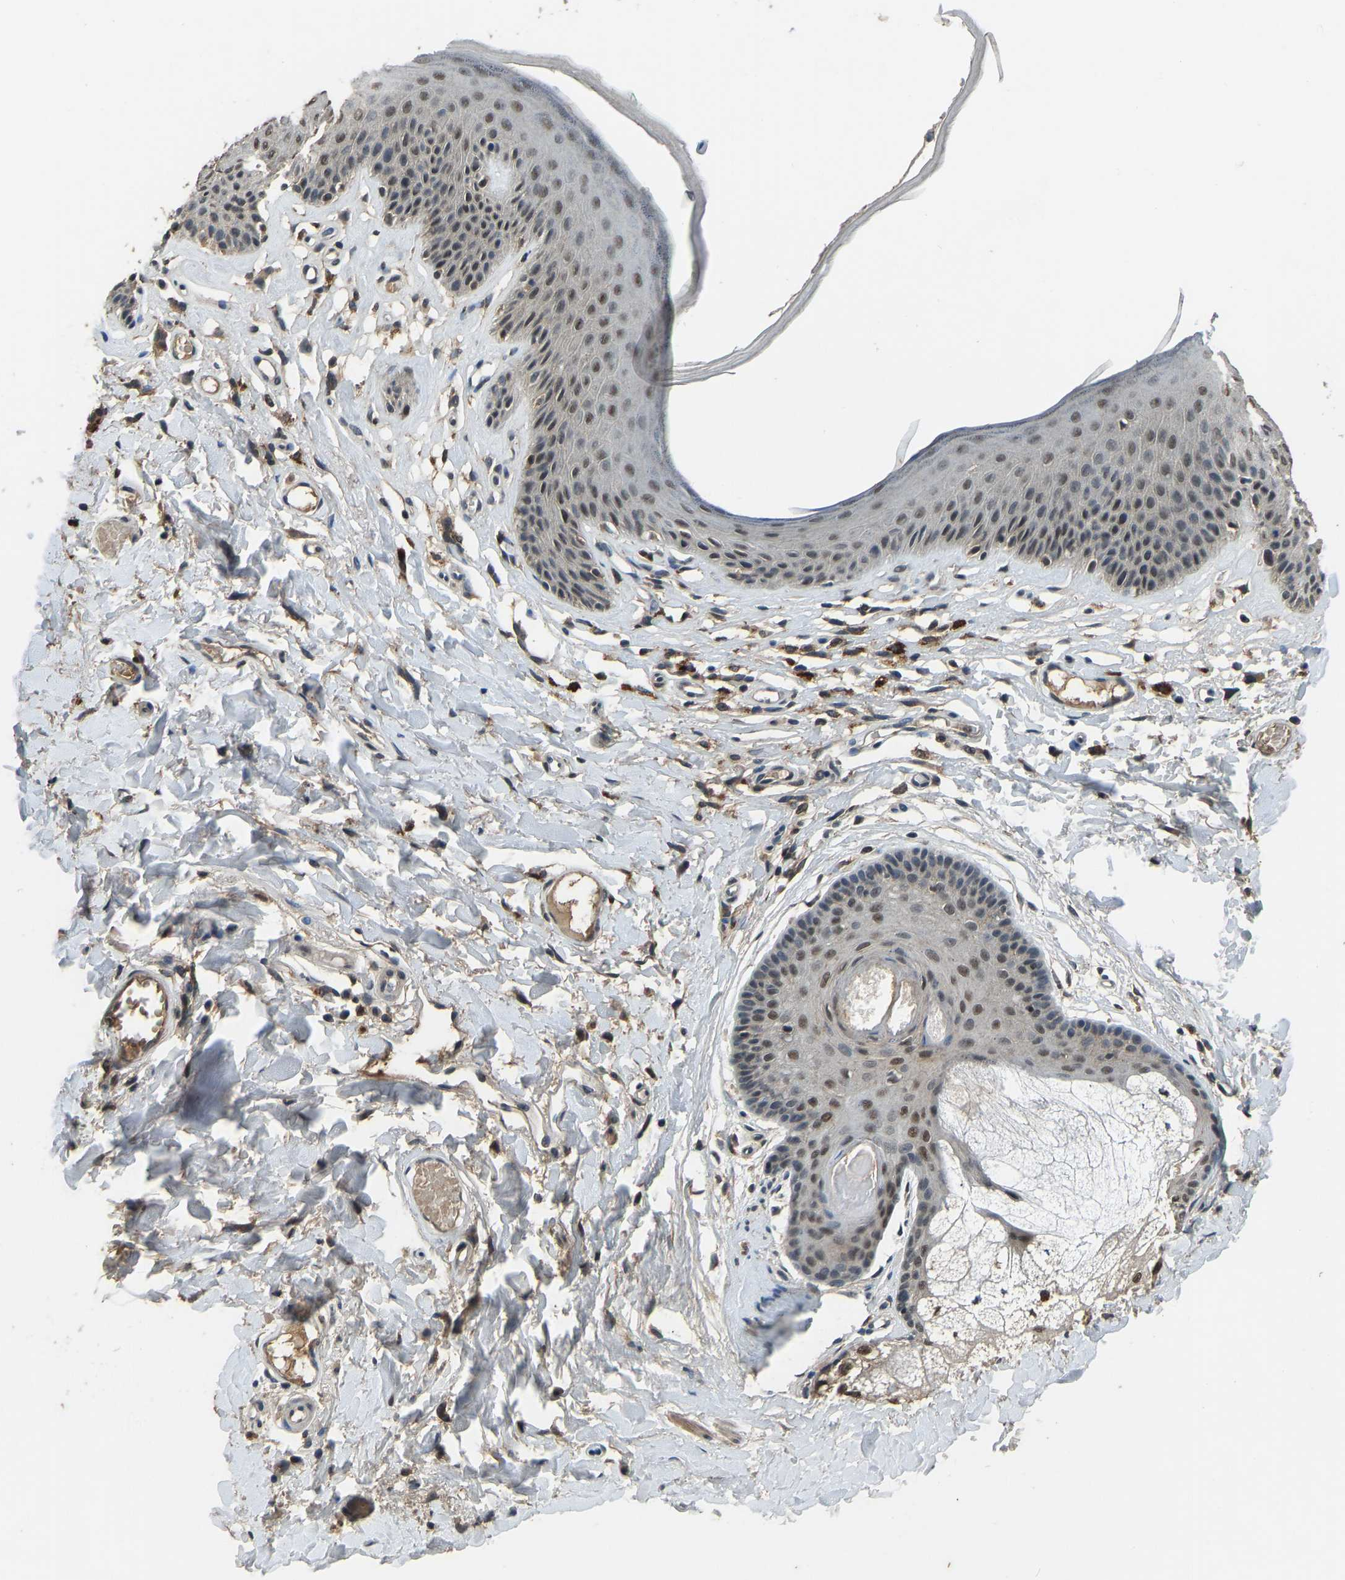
{"staining": {"intensity": "weak", "quantity": "25%-75%", "location": "nuclear"}, "tissue": "skin", "cell_type": "Epidermal cells", "image_type": "normal", "snomed": [{"axis": "morphology", "description": "Normal tissue, NOS"}, {"axis": "topography", "description": "Vulva"}], "caption": "Immunohistochemistry (DAB) staining of benign skin exhibits weak nuclear protein staining in approximately 25%-75% of epidermal cells.", "gene": "TOX4", "patient": {"sex": "female", "age": 73}}